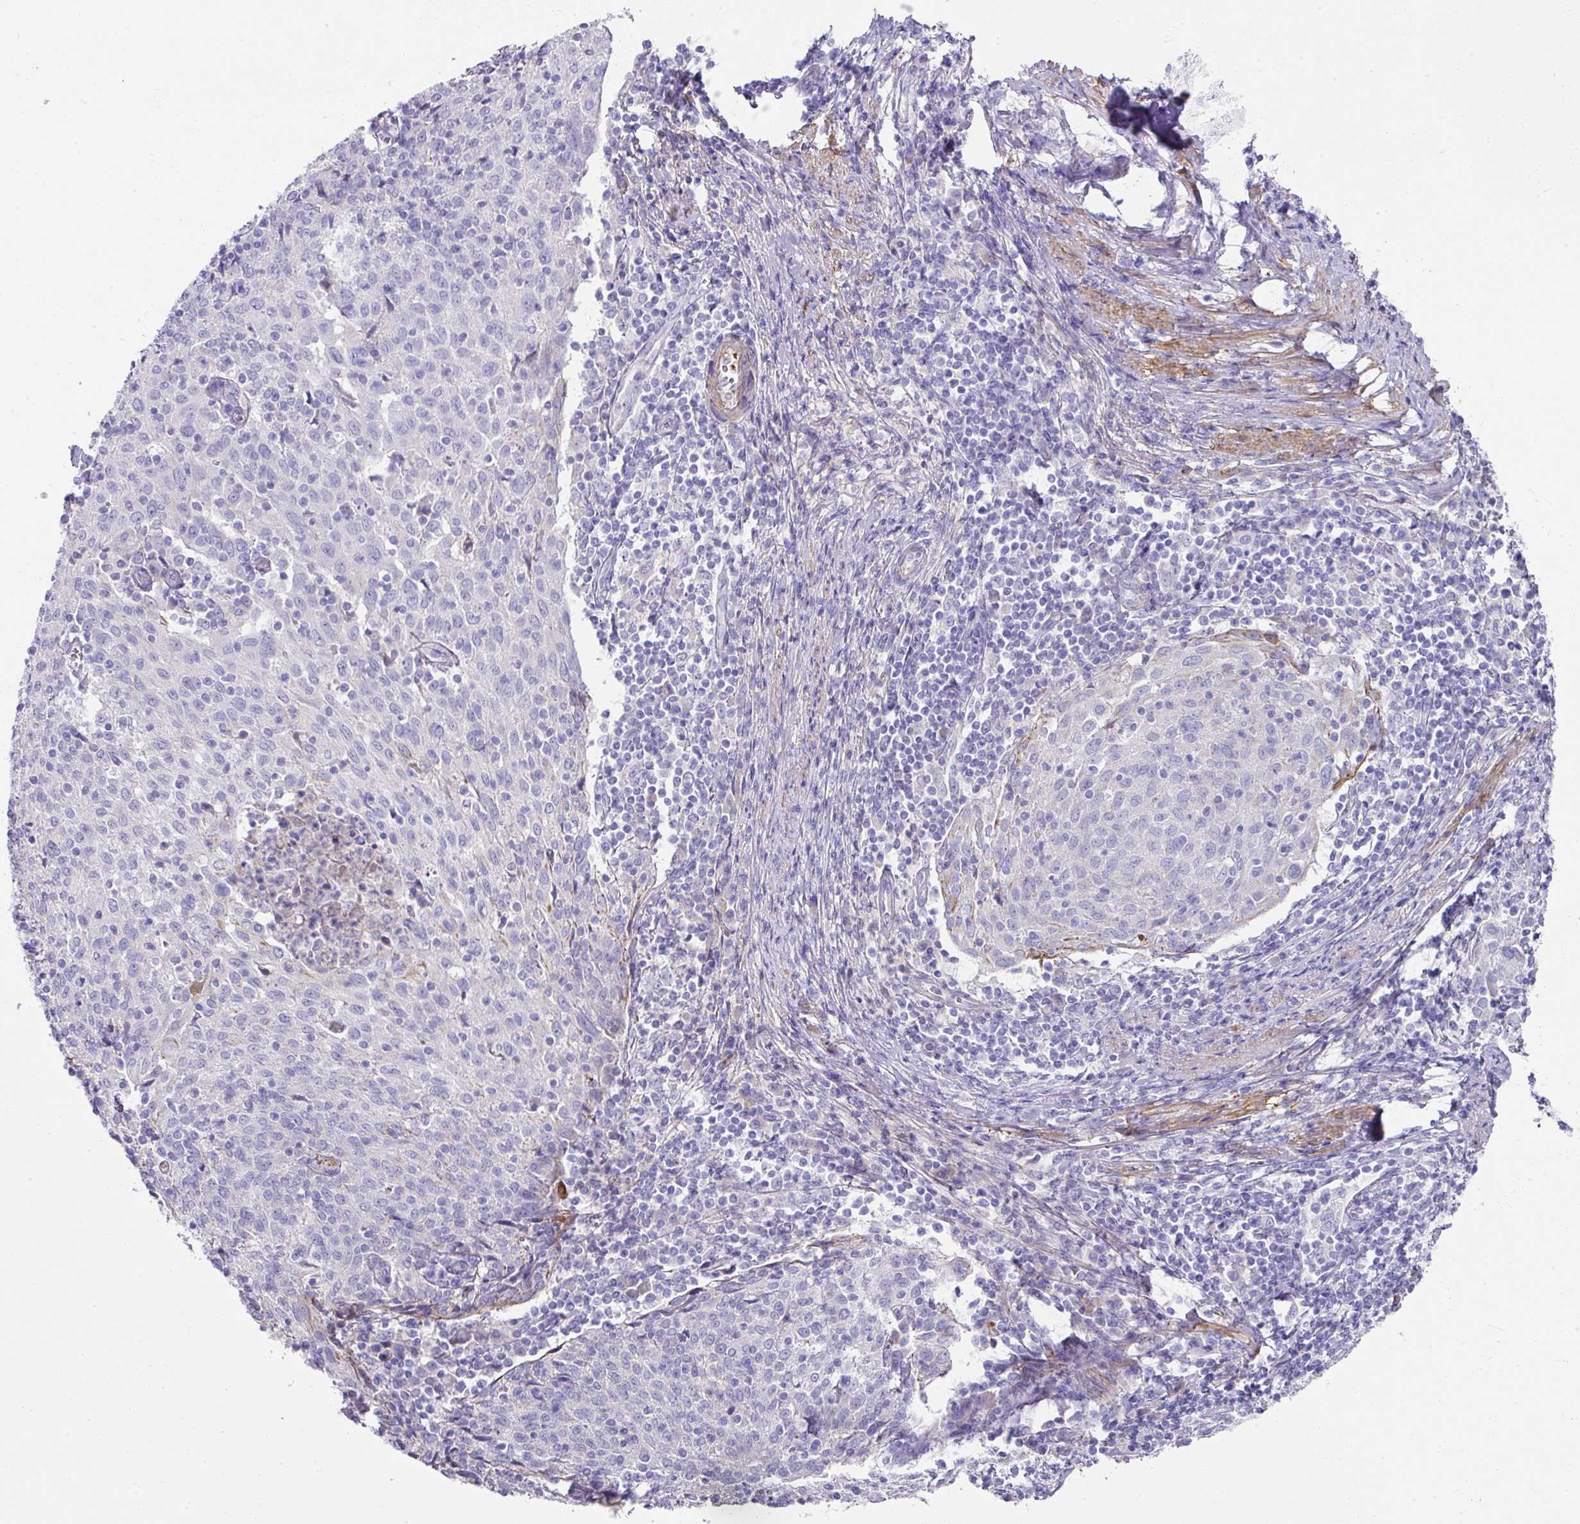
{"staining": {"intensity": "negative", "quantity": "none", "location": "none"}, "tissue": "cervical cancer", "cell_type": "Tumor cells", "image_type": "cancer", "snomed": [{"axis": "morphology", "description": "Squamous cell carcinoma, NOS"}, {"axis": "topography", "description": "Cervix"}], "caption": "A micrograph of cervical cancer (squamous cell carcinoma) stained for a protein demonstrates no brown staining in tumor cells.", "gene": "TARM1", "patient": {"sex": "female", "age": 52}}